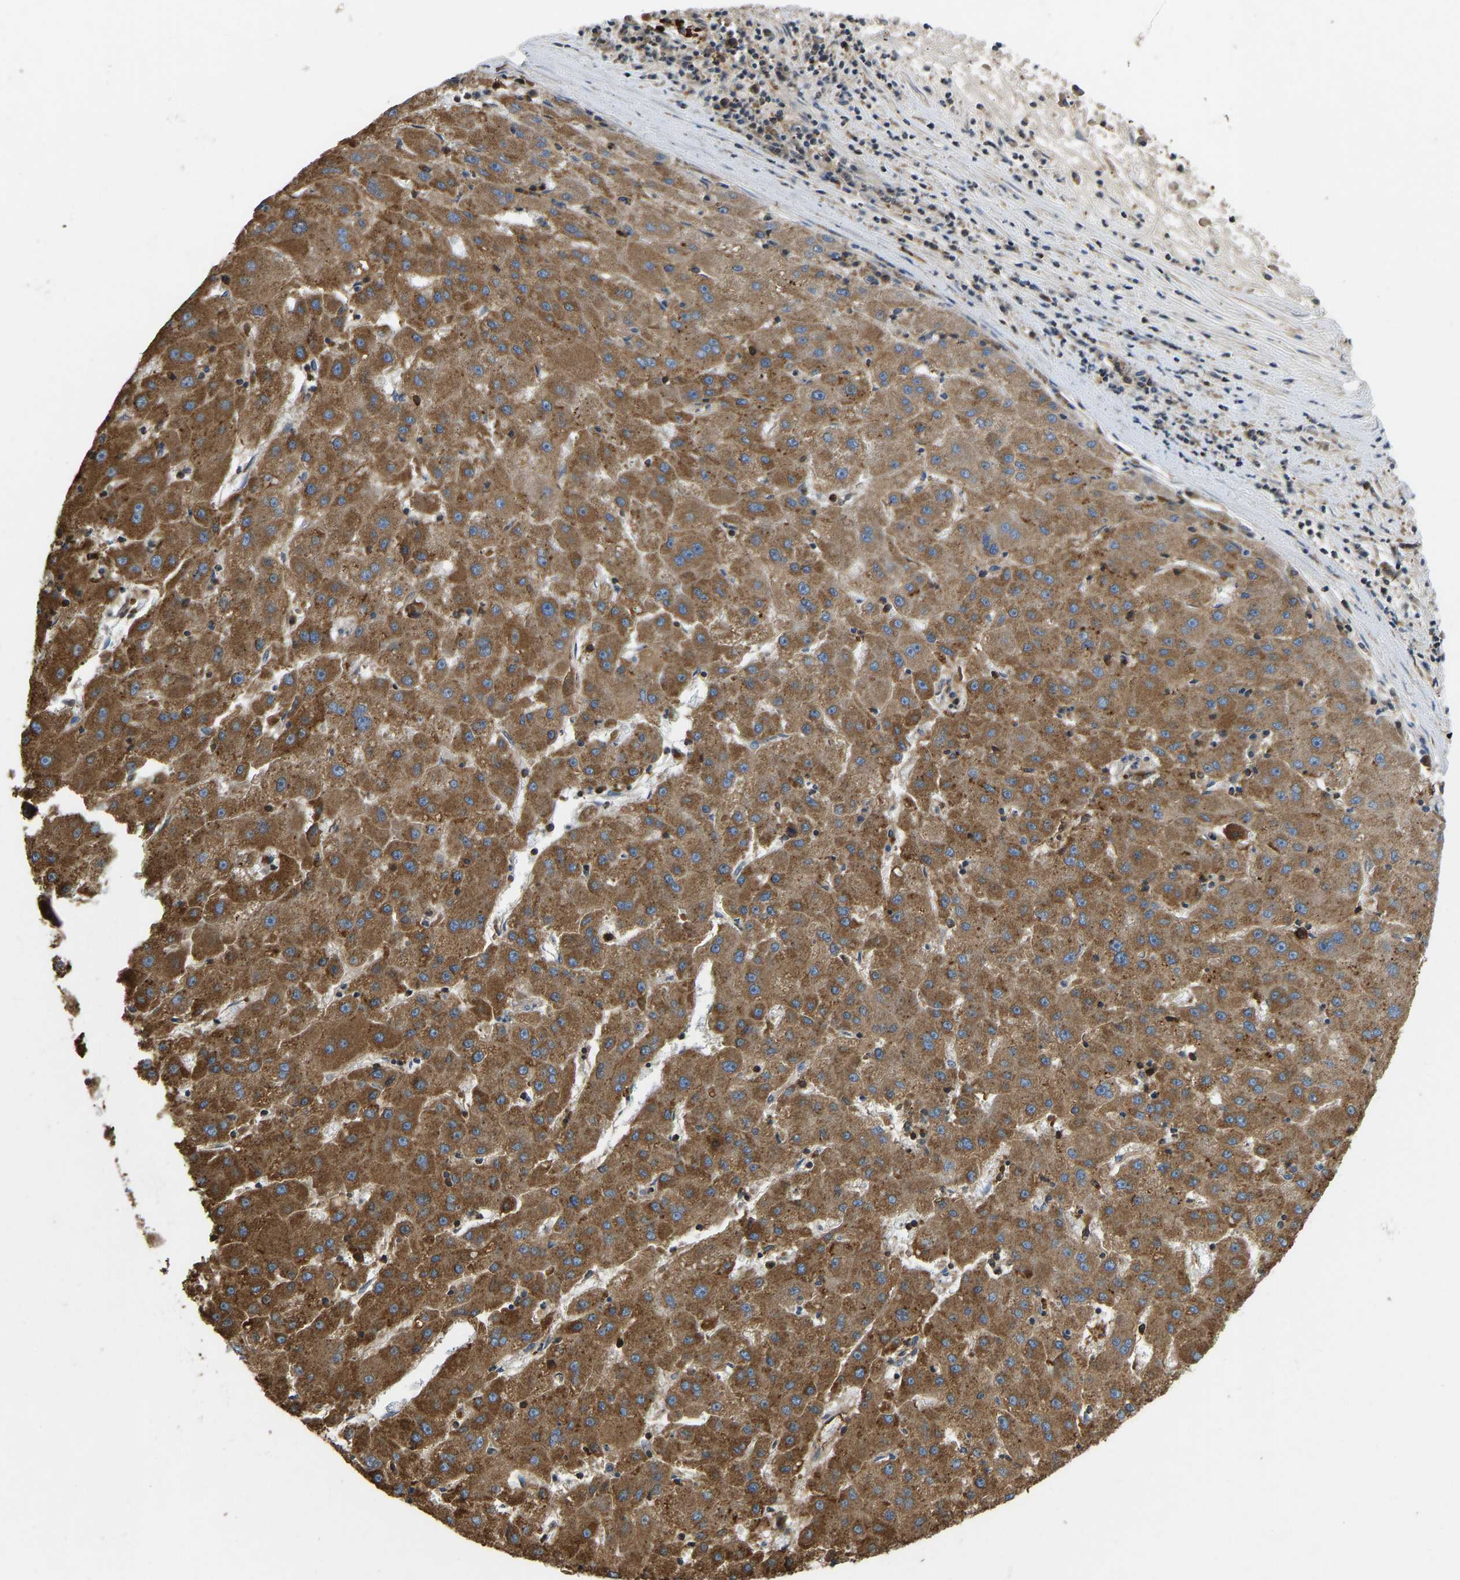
{"staining": {"intensity": "moderate", "quantity": ">75%", "location": "cytoplasmic/membranous"}, "tissue": "liver cancer", "cell_type": "Tumor cells", "image_type": "cancer", "snomed": [{"axis": "morphology", "description": "Carcinoma, Hepatocellular, NOS"}, {"axis": "topography", "description": "Liver"}], "caption": "A photomicrograph showing moderate cytoplasmic/membranous expression in about >75% of tumor cells in liver hepatocellular carcinoma, as visualized by brown immunohistochemical staining.", "gene": "RASGRF2", "patient": {"sex": "male", "age": 72}}